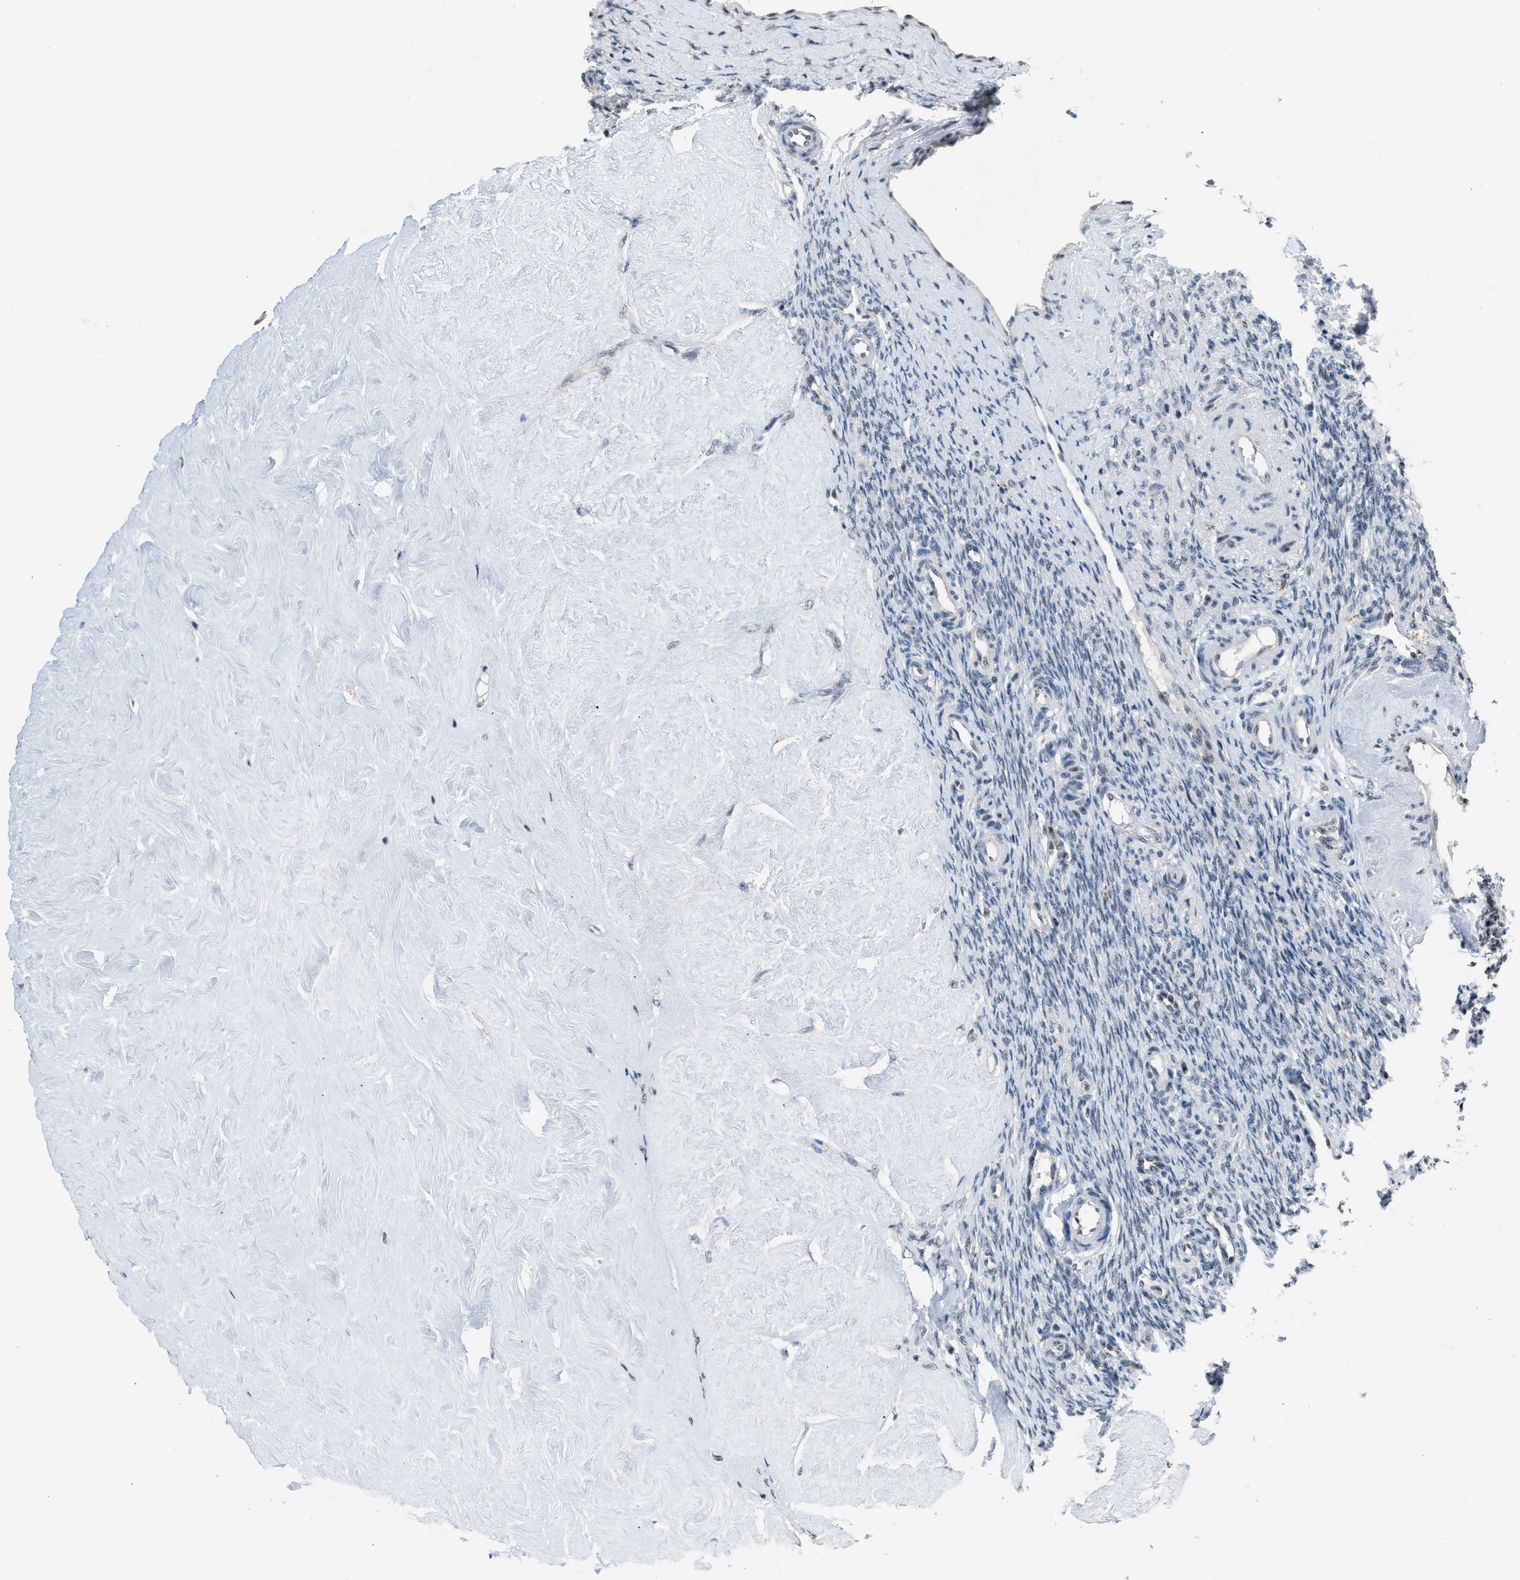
{"staining": {"intensity": "negative", "quantity": "none", "location": "none"}, "tissue": "ovary", "cell_type": "Ovarian stroma cells", "image_type": "normal", "snomed": [{"axis": "morphology", "description": "Normal tissue, NOS"}, {"axis": "topography", "description": "Ovary"}], "caption": "Ovarian stroma cells show no significant protein expression in unremarkable ovary. (DAB (3,3'-diaminobenzidine) IHC, high magnification).", "gene": "CENPP", "patient": {"sex": "female", "age": 41}}